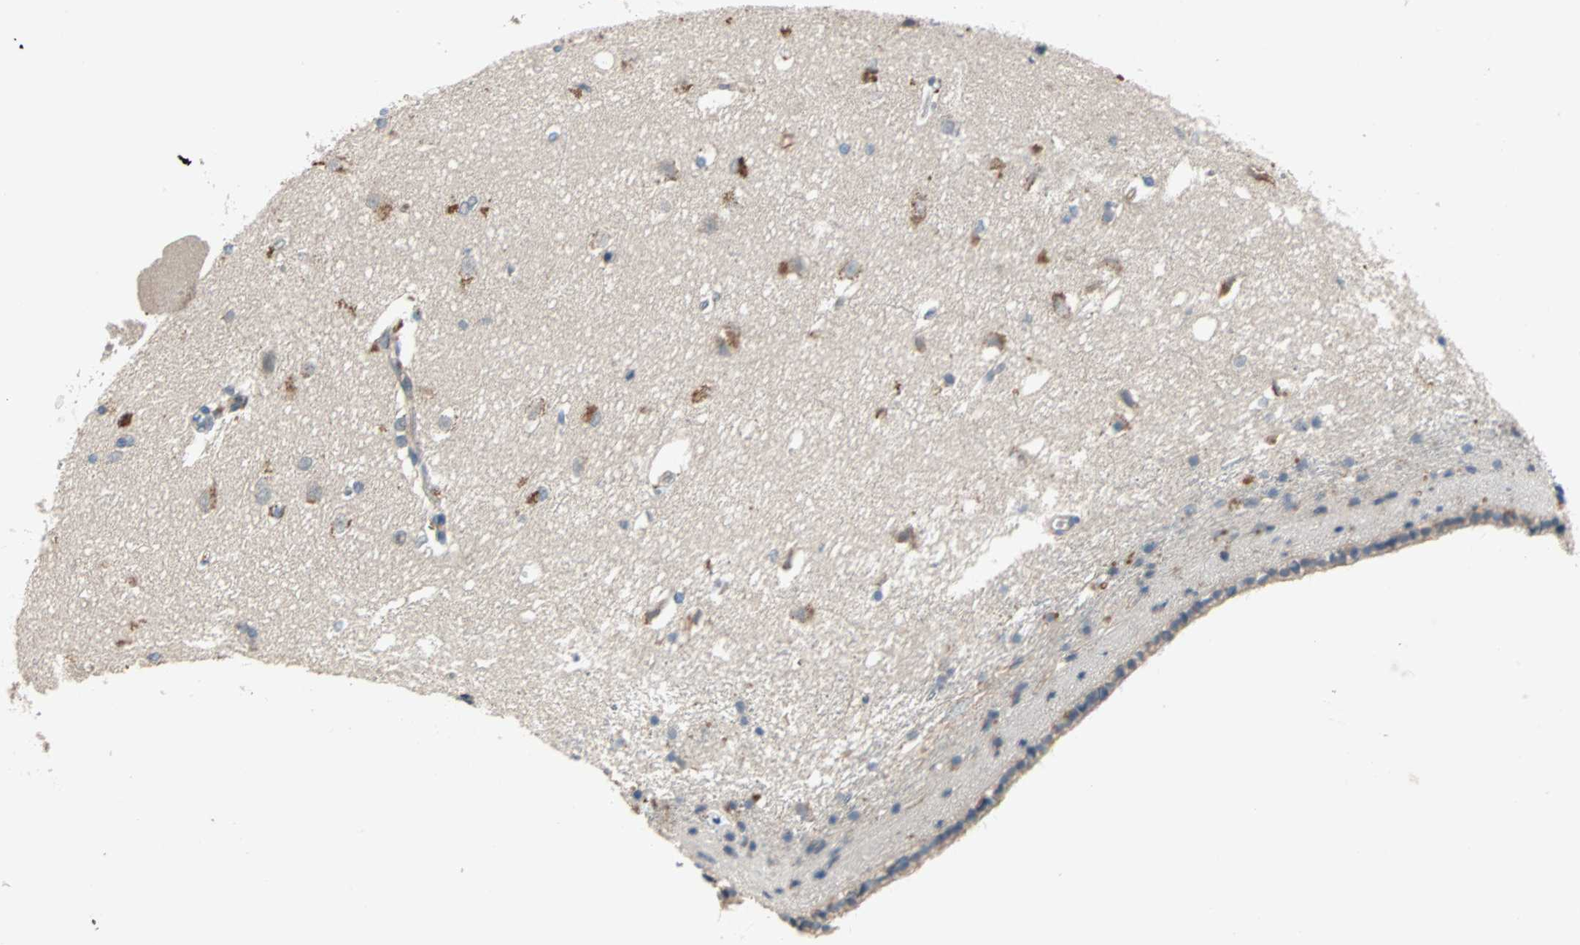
{"staining": {"intensity": "negative", "quantity": "none", "location": "none"}, "tissue": "caudate", "cell_type": "Glial cells", "image_type": "normal", "snomed": [{"axis": "morphology", "description": "Normal tissue, NOS"}, {"axis": "topography", "description": "Lateral ventricle wall"}], "caption": "An immunohistochemistry photomicrograph of benign caudate is shown. There is no staining in glial cells of caudate. The staining was performed using DAB (3,3'-diaminobenzidine) to visualize the protein expression in brown, while the nuclei were stained in blue with hematoxylin (Magnification: 20x).", "gene": "MAP4K1", "patient": {"sex": "female", "age": 19}}